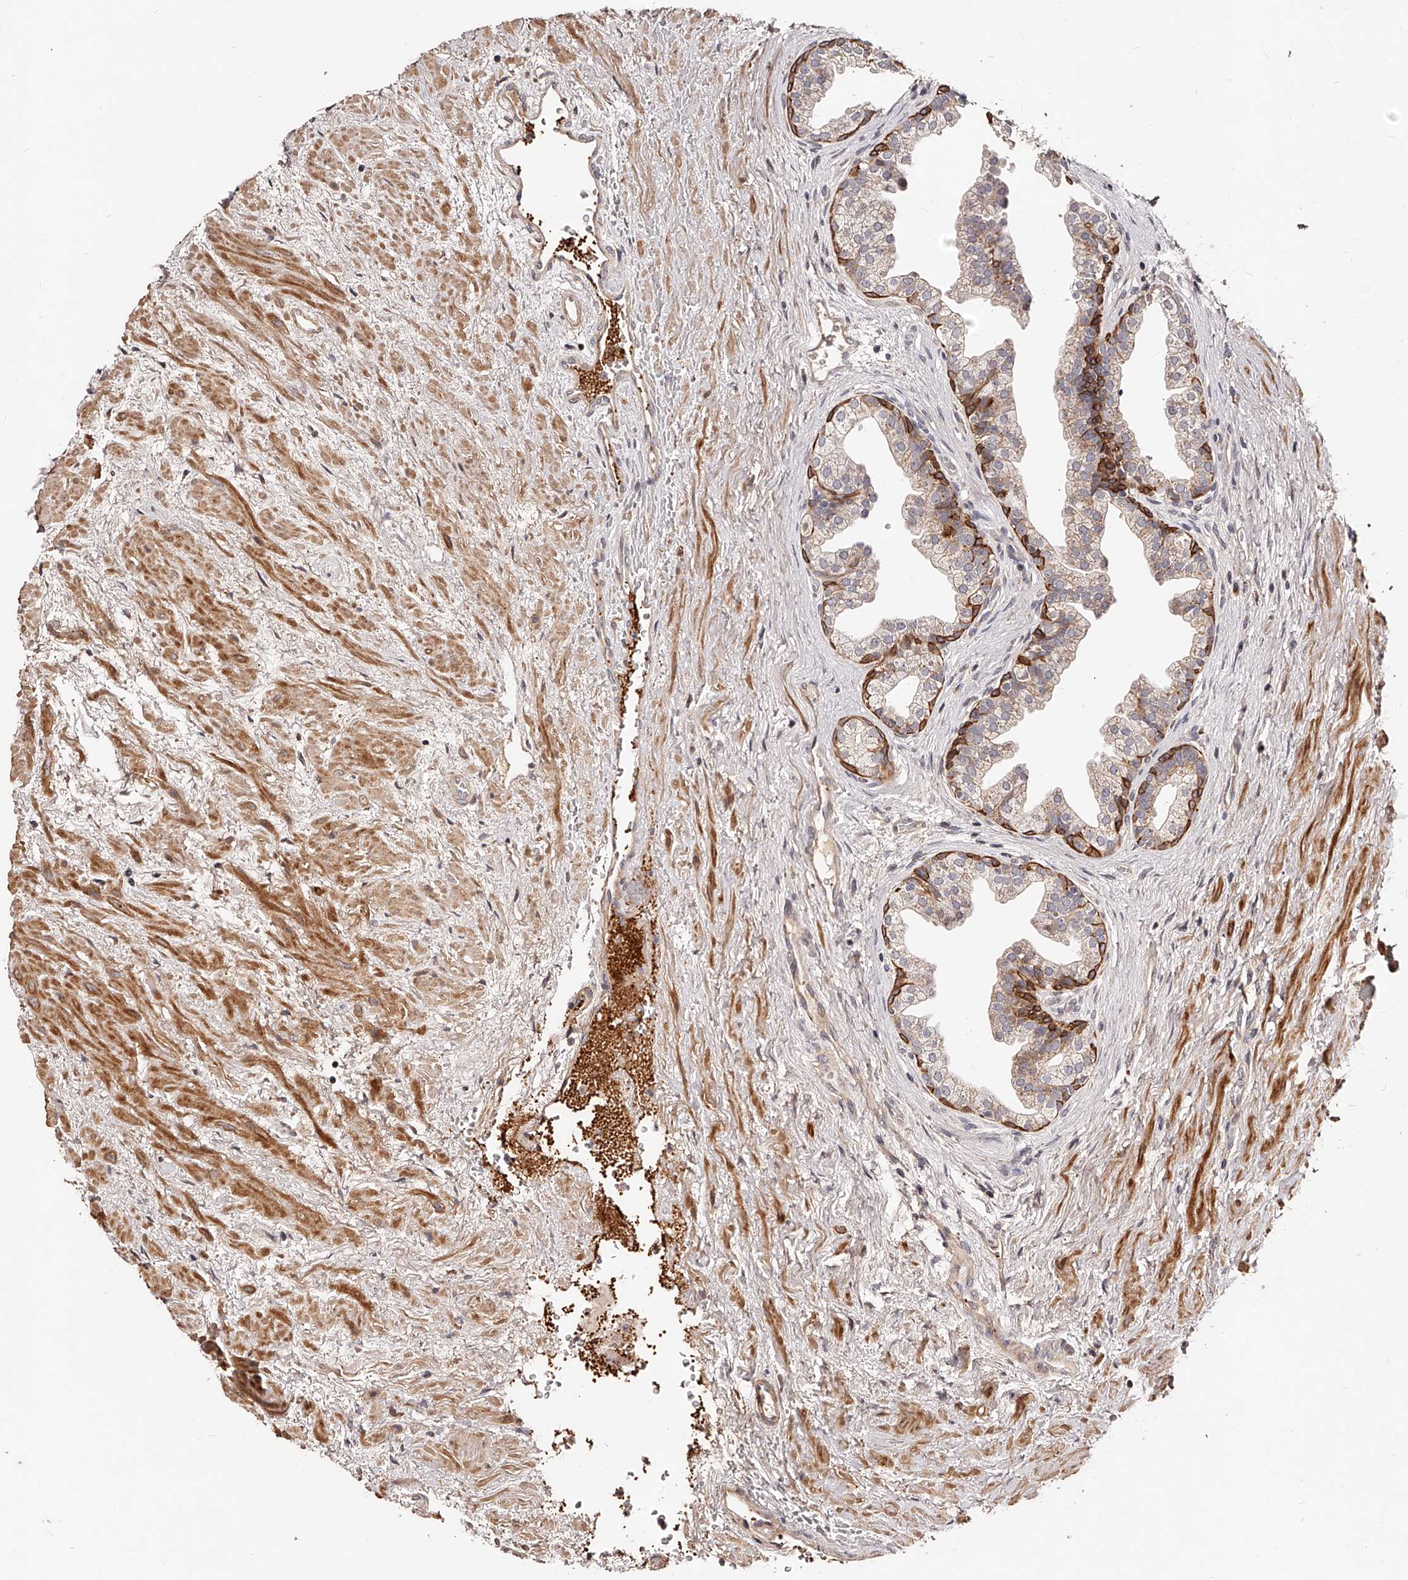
{"staining": {"intensity": "strong", "quantity": "<25%", "location": "cytoplasmic/membranous"}, "tissue": "prostate", "cell_type": "Glandular cells", "image_type": "normal", "snomed": [{"axis": "morphology", "description": "Normal tissue, NOS"}, {"axis": "topography", "description": "Prostate"}], "caption": "Prostate stained for a protein (brown) demonstrates strong cytoplasmic/membranous positive positivity in about <25% of glandular cells.", "gene": "ZNF502", "patient": {"sex": "male", "age": 48}}